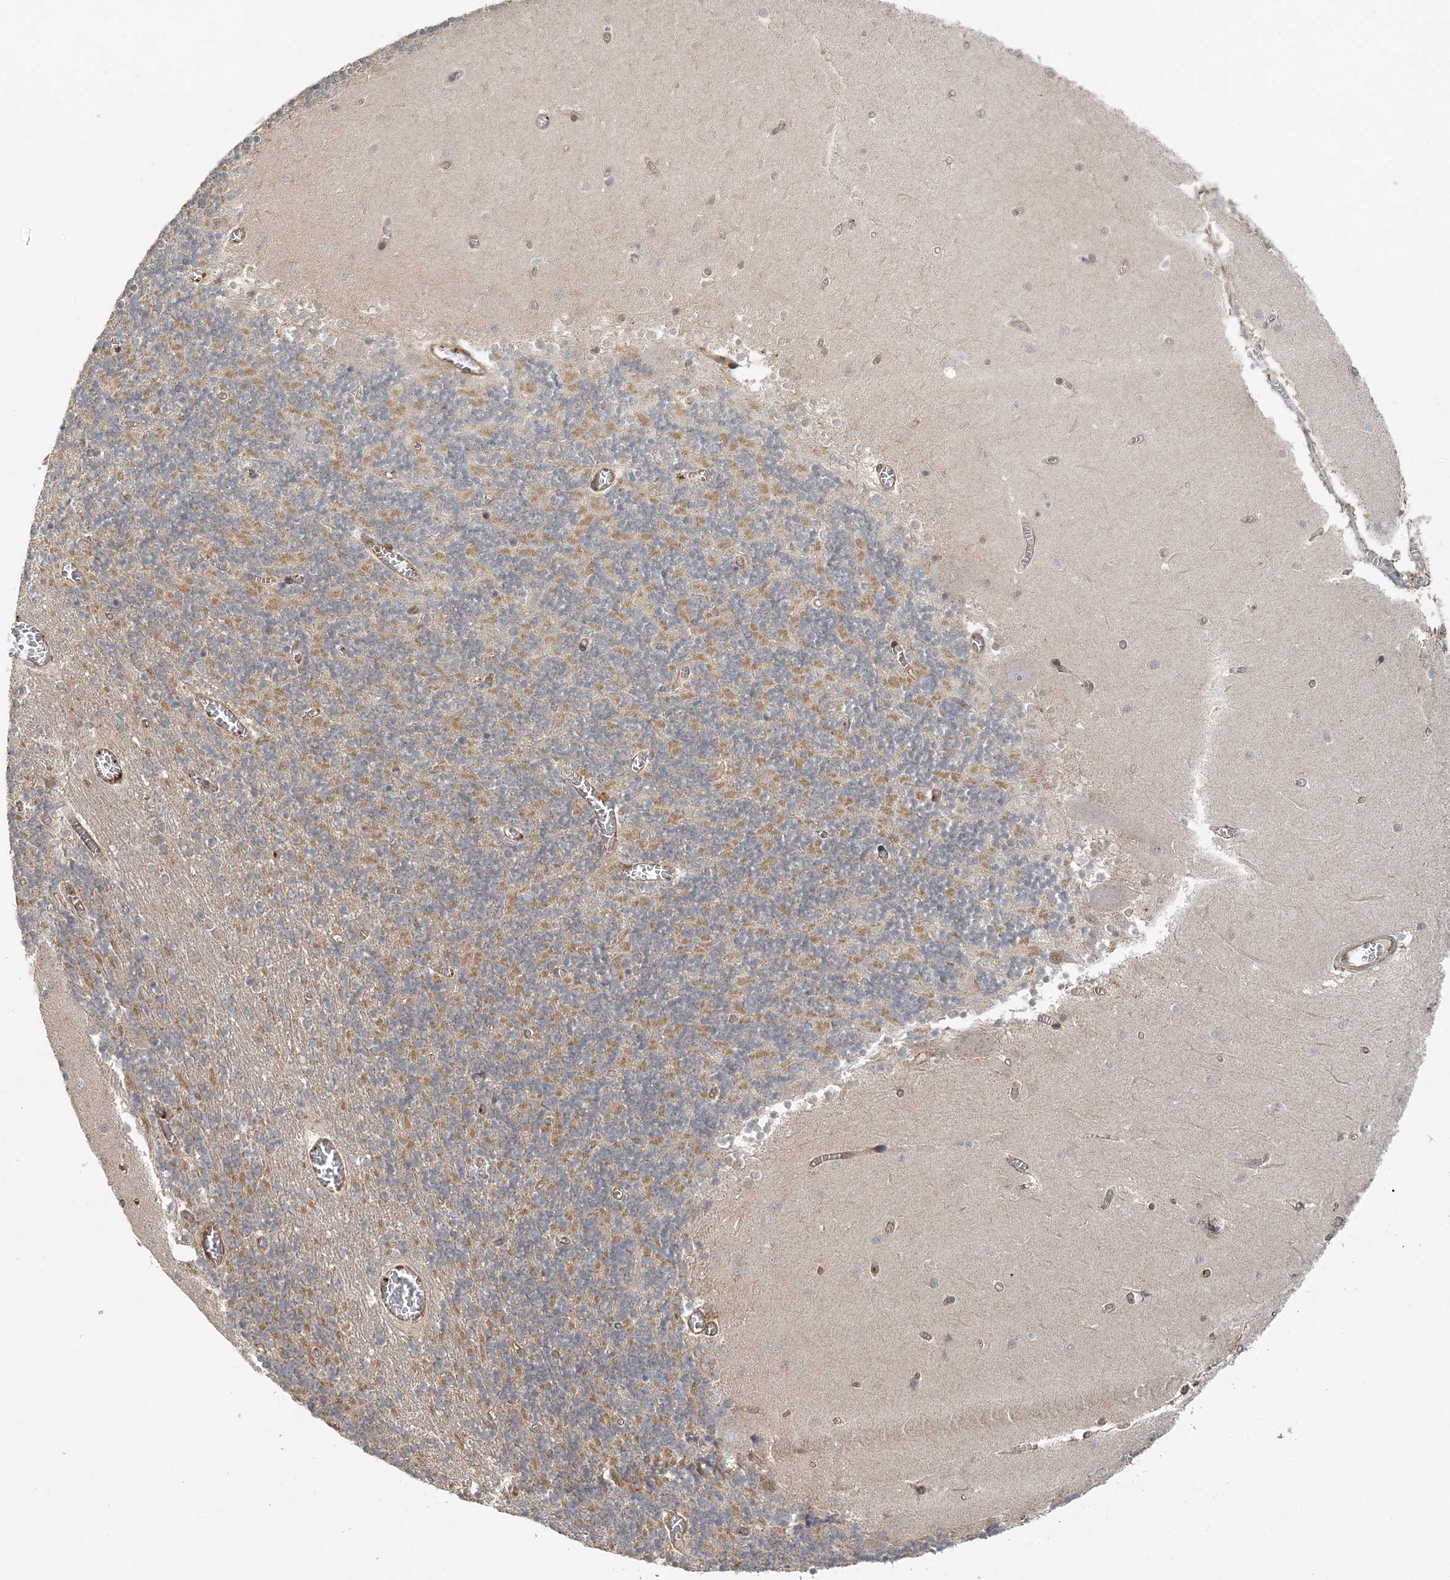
{"staining": {"intensity": "moderate", "quantity": "<25%", "location": "cytoplasmic/membranous"}, "tissue": "cerebellum", "cell_type": "Cells in granular layer", "image_type": "normal", "snomed": [{"axis": "morphology", "description": "Normal tissue, NOS"}, {"axis": "topography", "description": "Cerebellum"}], "caption": "Brown immunohistochemical staining in unremarkable cerebellum shows moderate cytoplasmic/membranous positivity in about <25% of cells in granular layer. (DAB (3,3'-diaminobenzidine) = brown stain, brightfield microscopy at high magnification).", "gene": "MAT2B", "patient": {"sex": "female", "age": 28}}